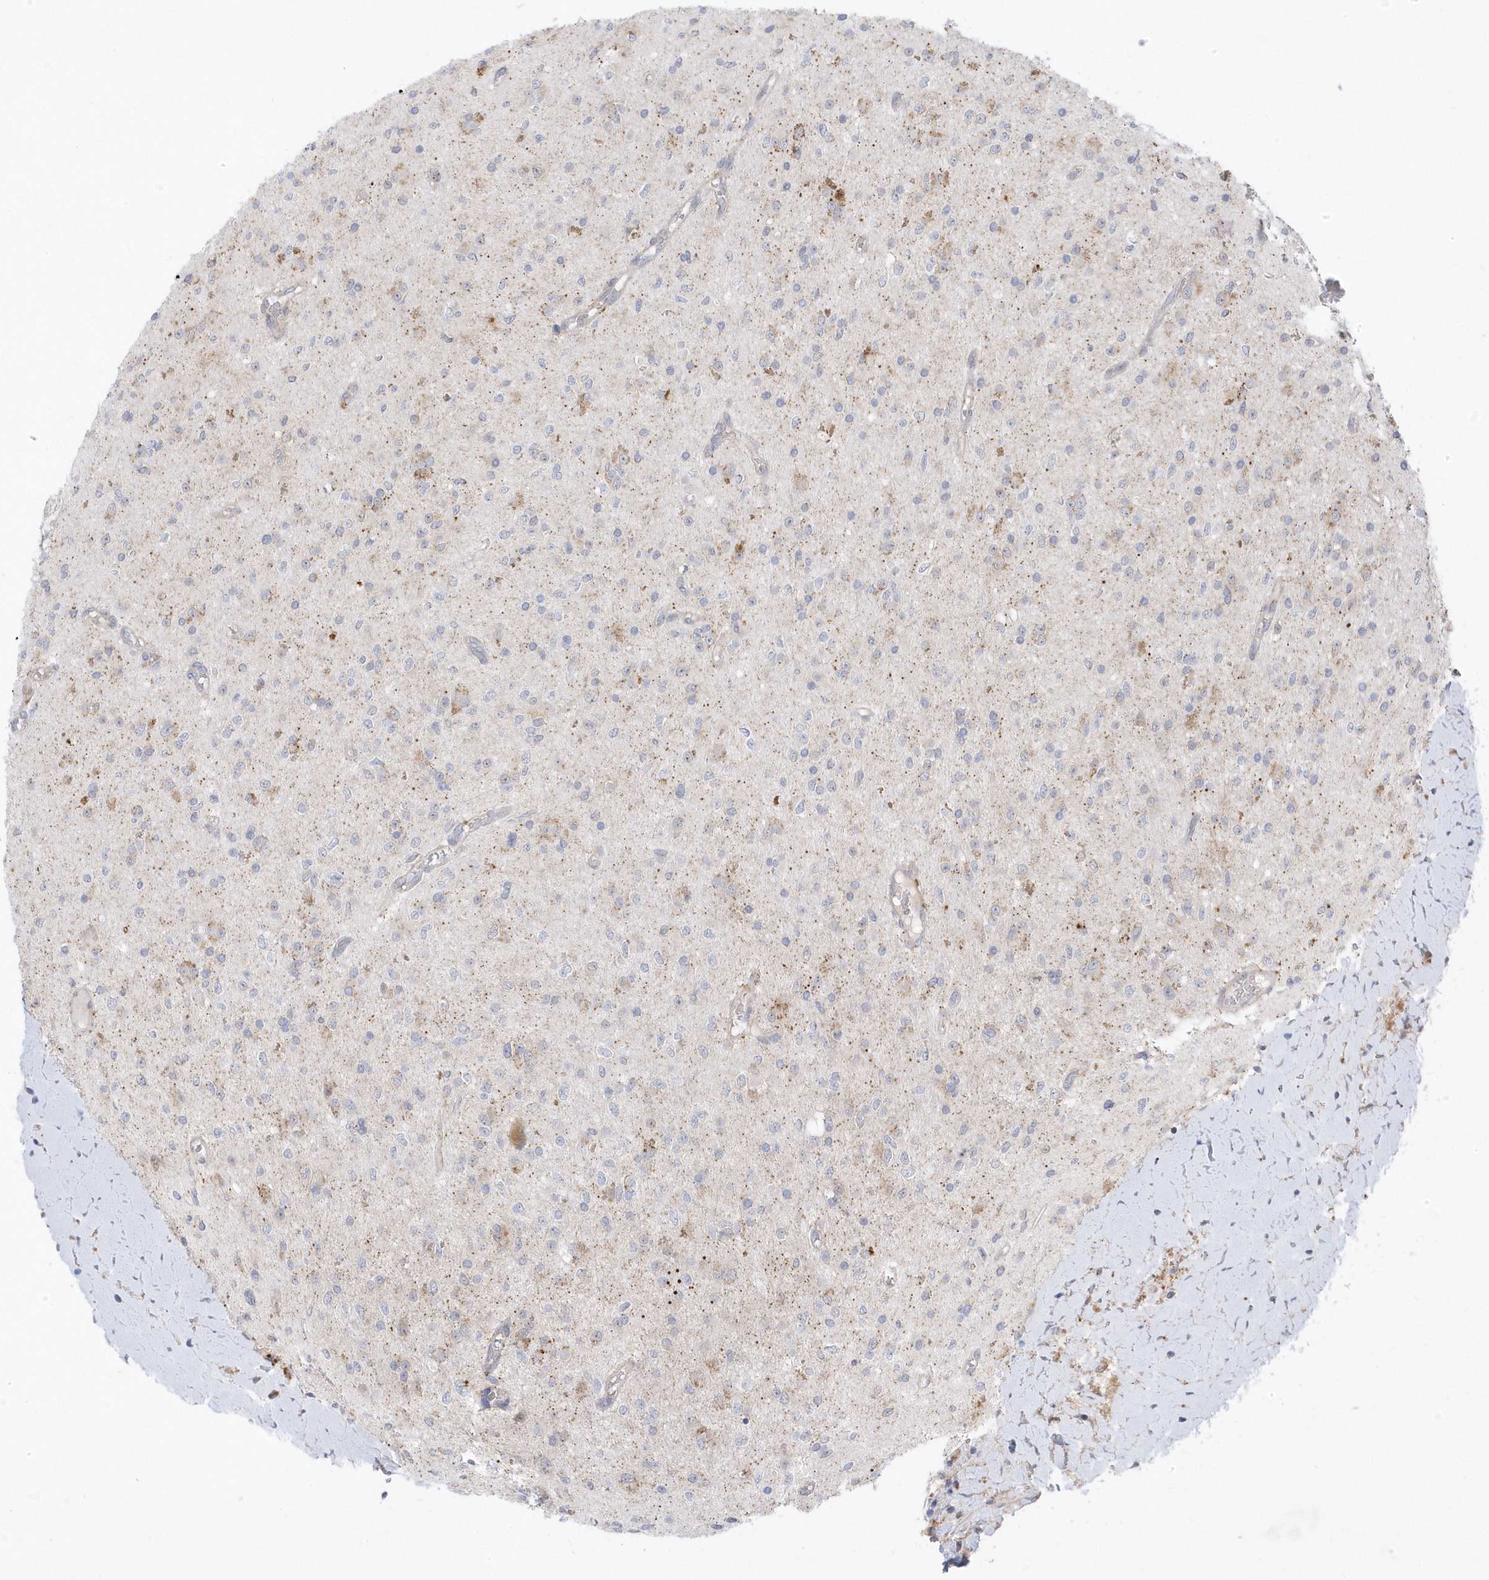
{"staining": {"intensity": "negative", "quantity": "none", "location": "none"}, "tissue": "glioma", "cell_type": "Tumor cells", "image_type": "cancer", "snomed": [{"axis": "morphology", "description": "Glioma, malignant, High grade"}, {"axis": "topography", "description": "Brain"}], "caption": "IHC of human high-grade glioma (malignant) shows no expression in tumor cells.", "gene": "ANAPC1", "patient": {"sex": "male", "age": 34}}